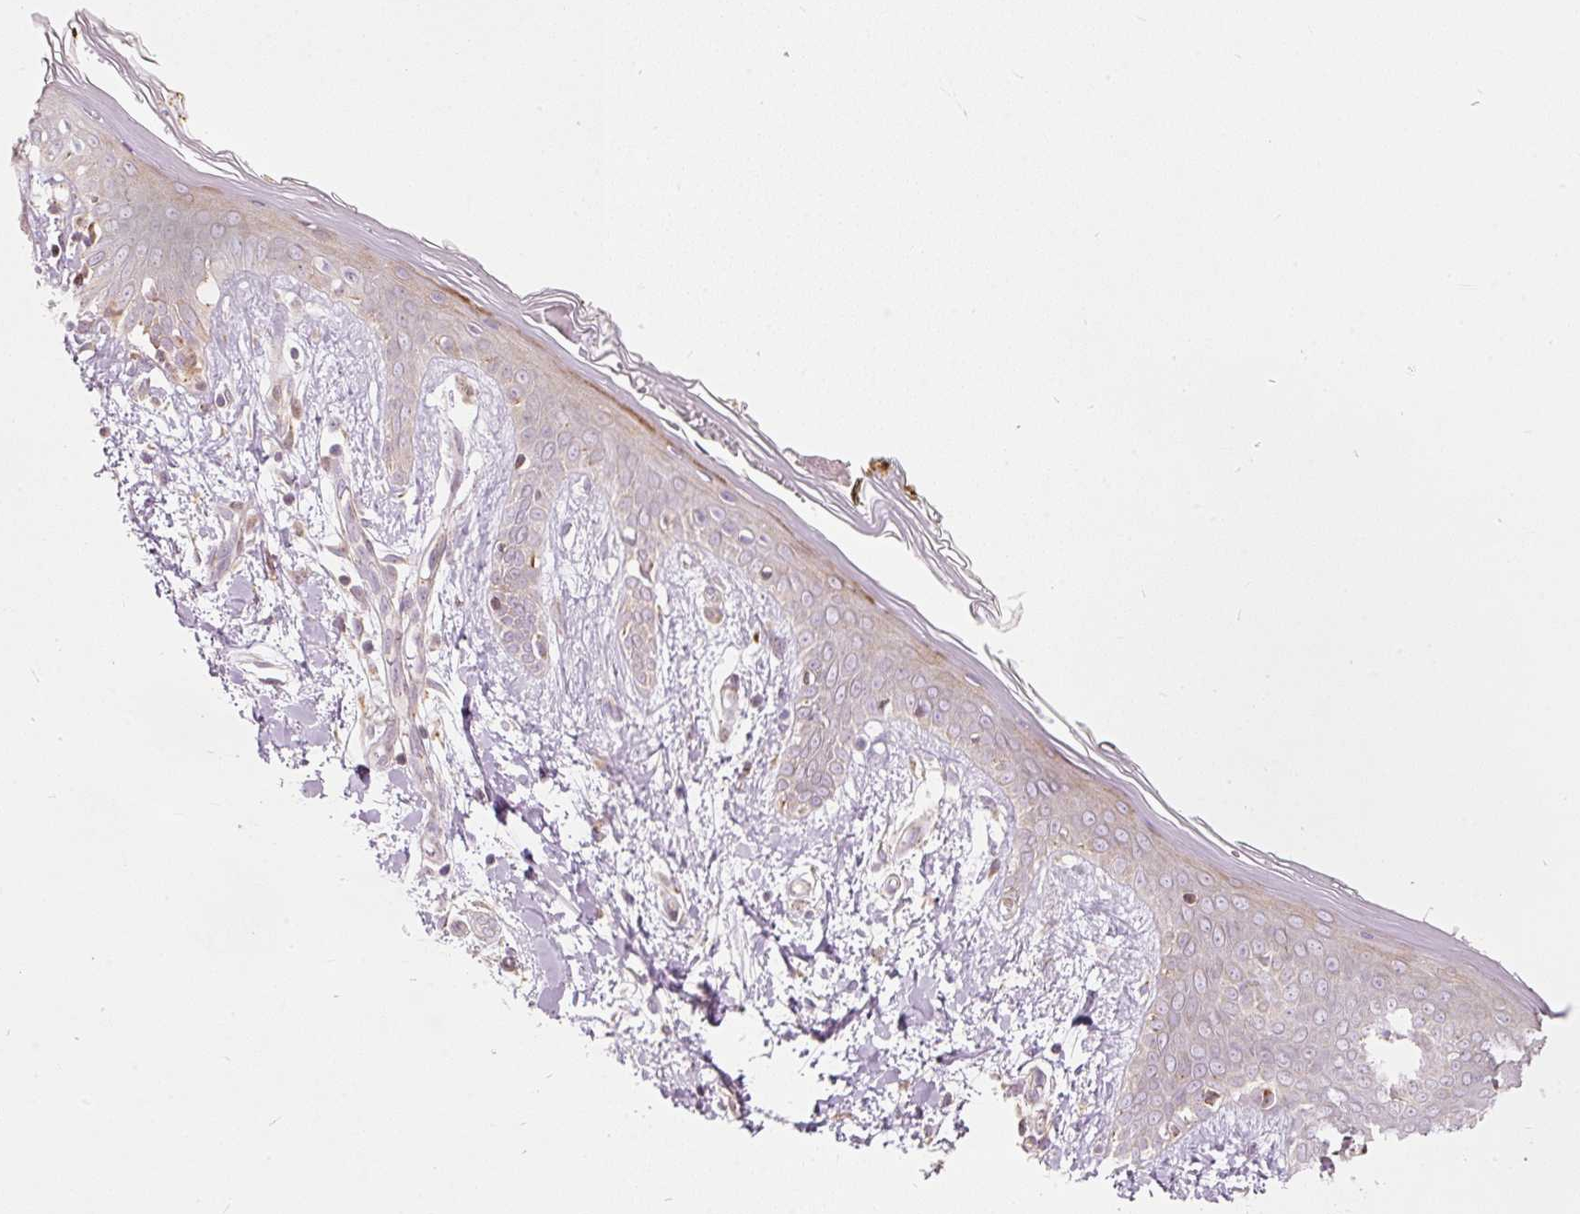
{"staining": {"intensity": "weak", "quantity": ">75%", "location": "cytoplasmic/membranous"}, "tissue": "skin", "cell_type": "Fibroblasts", "image_type": "normal", "snomed": [{"axis": "morphology", "description": "Normal tissue, NOS"}, {"axis": "topography", "description": "Skin"}], "caption": "Immunohistochemistry (IHC) staining of unremarkable skin, which exhibits low levels of weak cytoplasmic/membranous staining in approximately >75% of fibroblasts indicating weak cytoplasmic/membranous protein staining. The staining was performed using DAB (3,3'-diaminobenzidine) (brown) for protein detection and nuclei were counterstained in hematoxylin (blue).", "gene": "SNAPC5", "patient": {"sex": "female", "age": 34}}